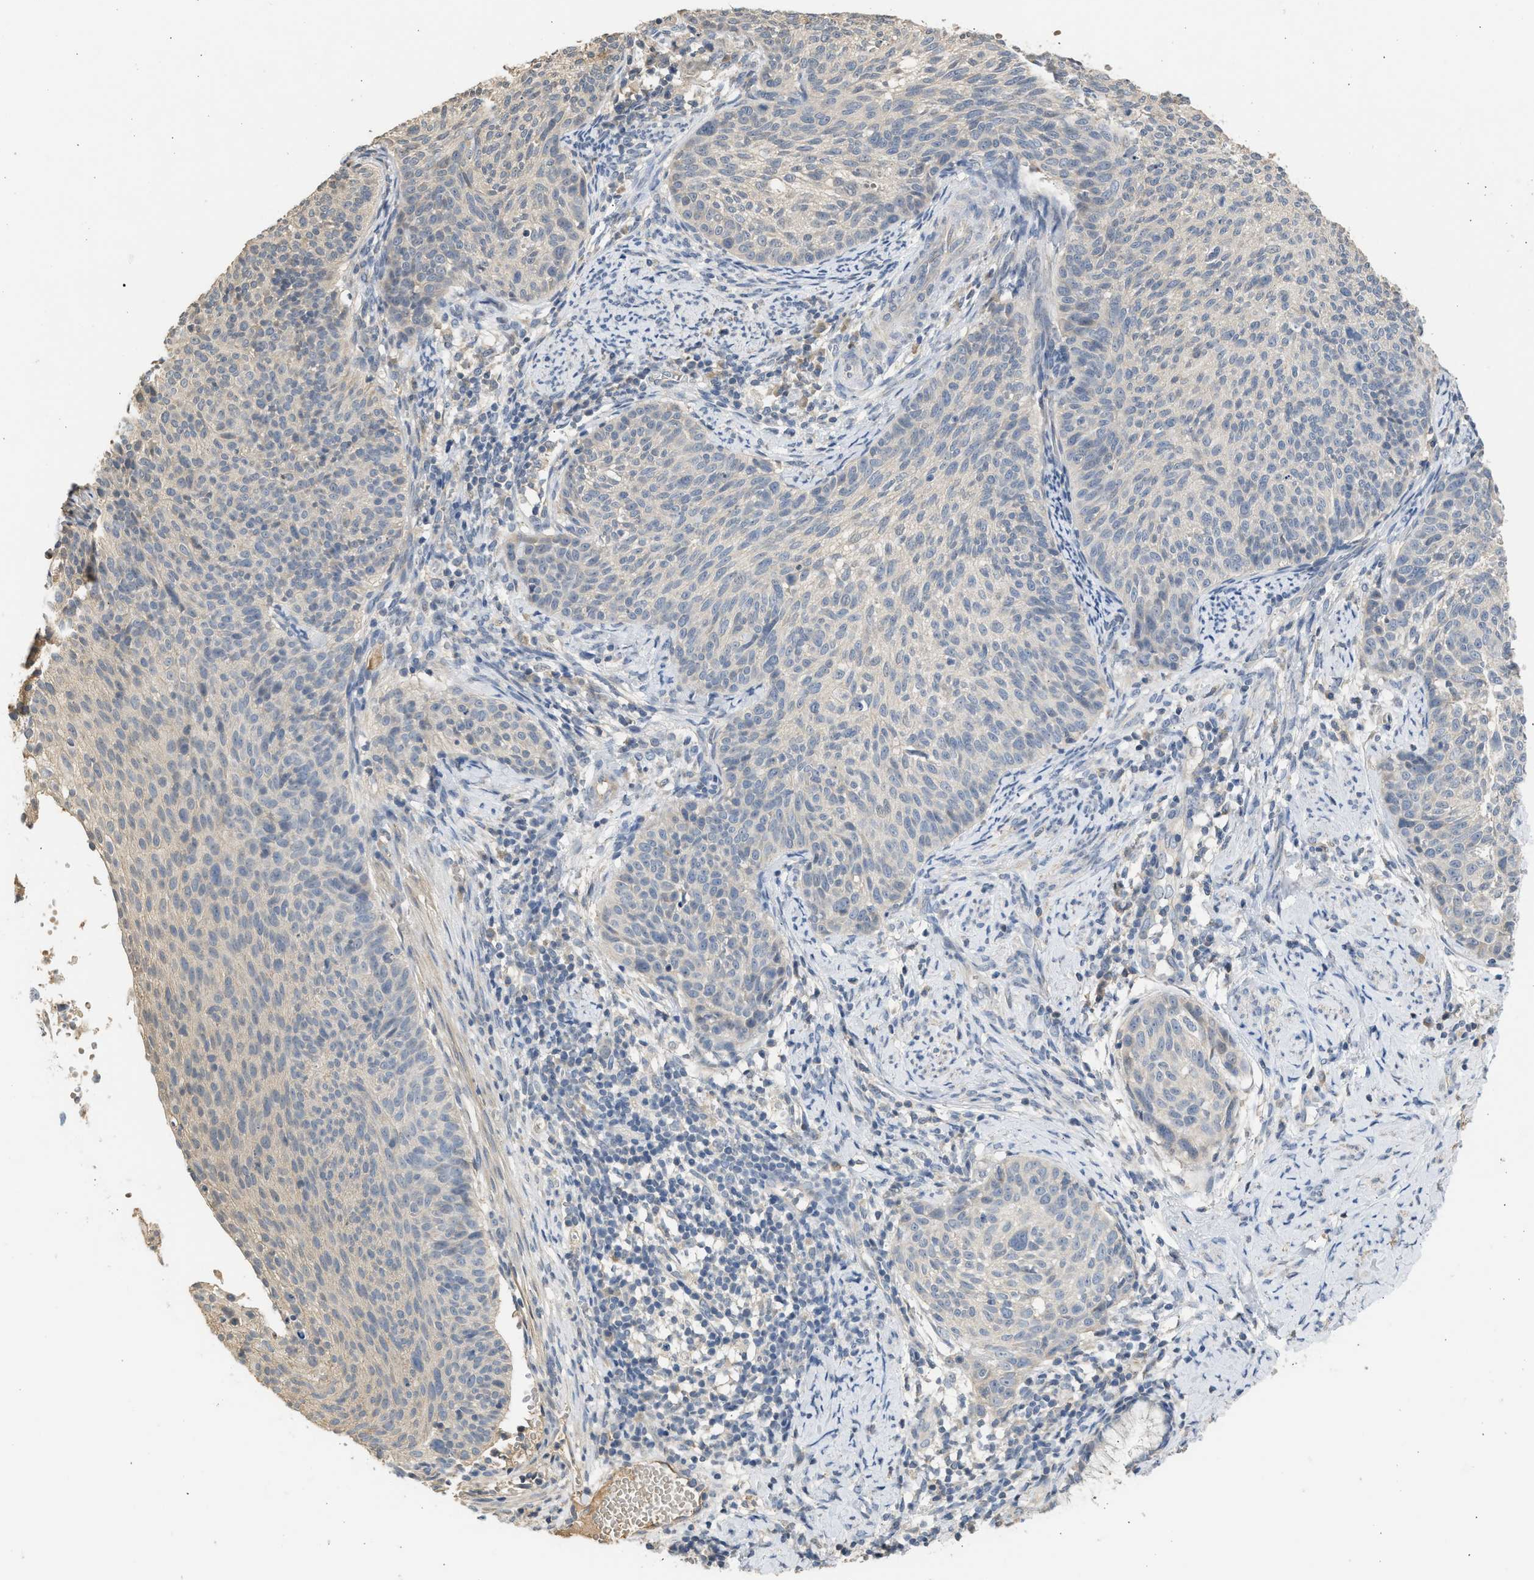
{"staining": {"intensity": "weak", "quantity": "<25%", "location": "cytoplasmic/membranous"}, "tissue": "cervical cancer", "cell_type": "Tumor cells", "image_type": "cancer", "snomed": [{"axis": "morphology", "description": "Squamous cell carcinoma, NOS"}, {"axis": "topography", "description": "Cervix"}], "caption": "This is an immunohistochemistry (IHC) micrograph of cervical squamous cell carcinoma. There is no staining in tumor cells.", "gene": "SULT2A1", "patient": {"sex": "female", "age": 70}}